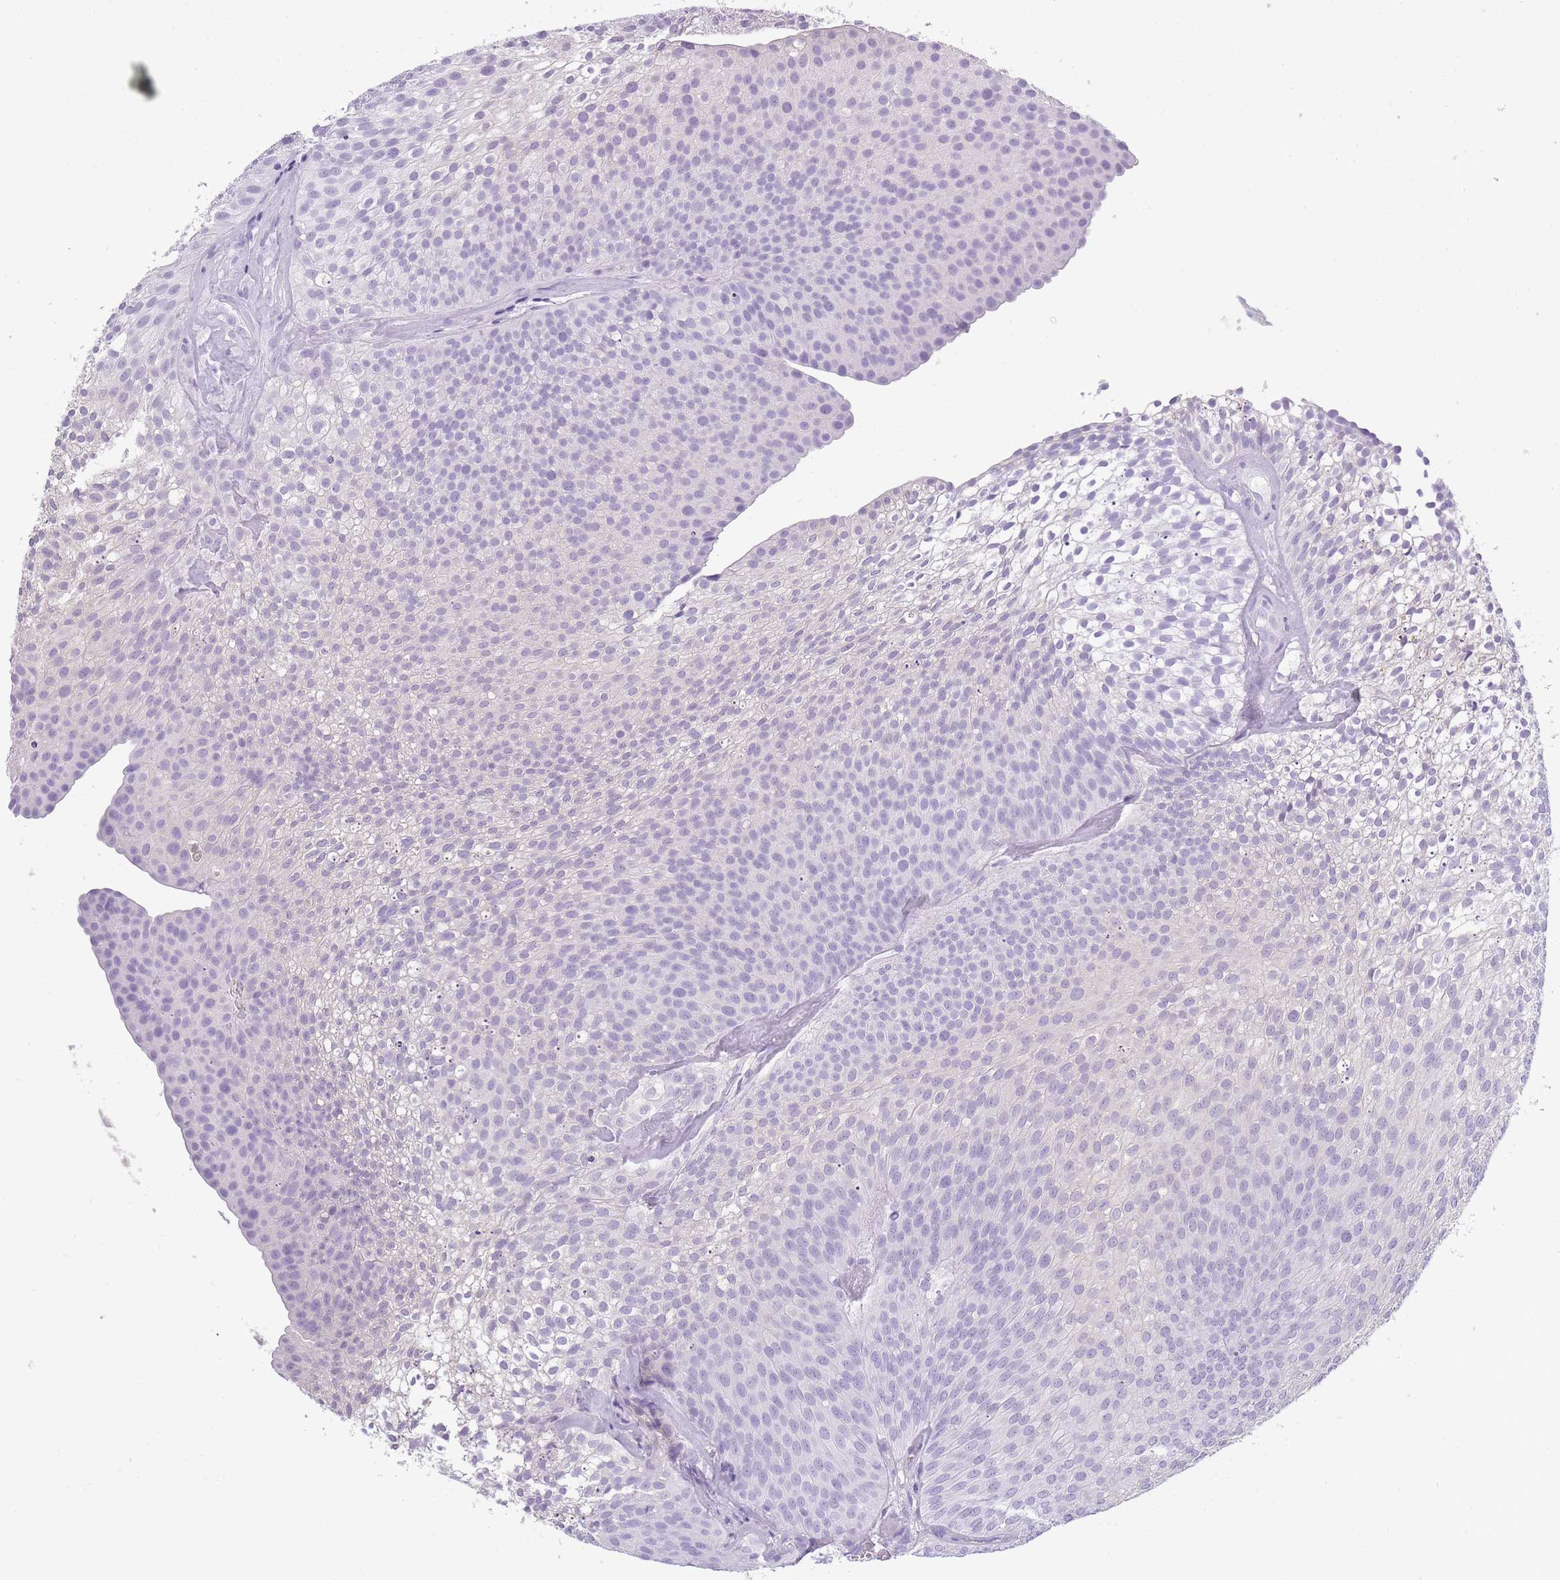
{"staining": {"intensity": "negative", "quantity": "none", "location": "none"}, "tissue": "urothelial cancer", "cell_type": "Tumor cells", "image_type": "cancer", "snomed": [{"axis": "morphology", "description": "Urothelial carcinoma, Low grade"}, {"axis": "topography", "description": "Urinary bladder"}], "caption": "Urothelial cancer was stained to show a protein in brown. There is no significant expression in tumor cells.", "gene": "OR7C1", "patient": {"sex": "male", "age": 91}}